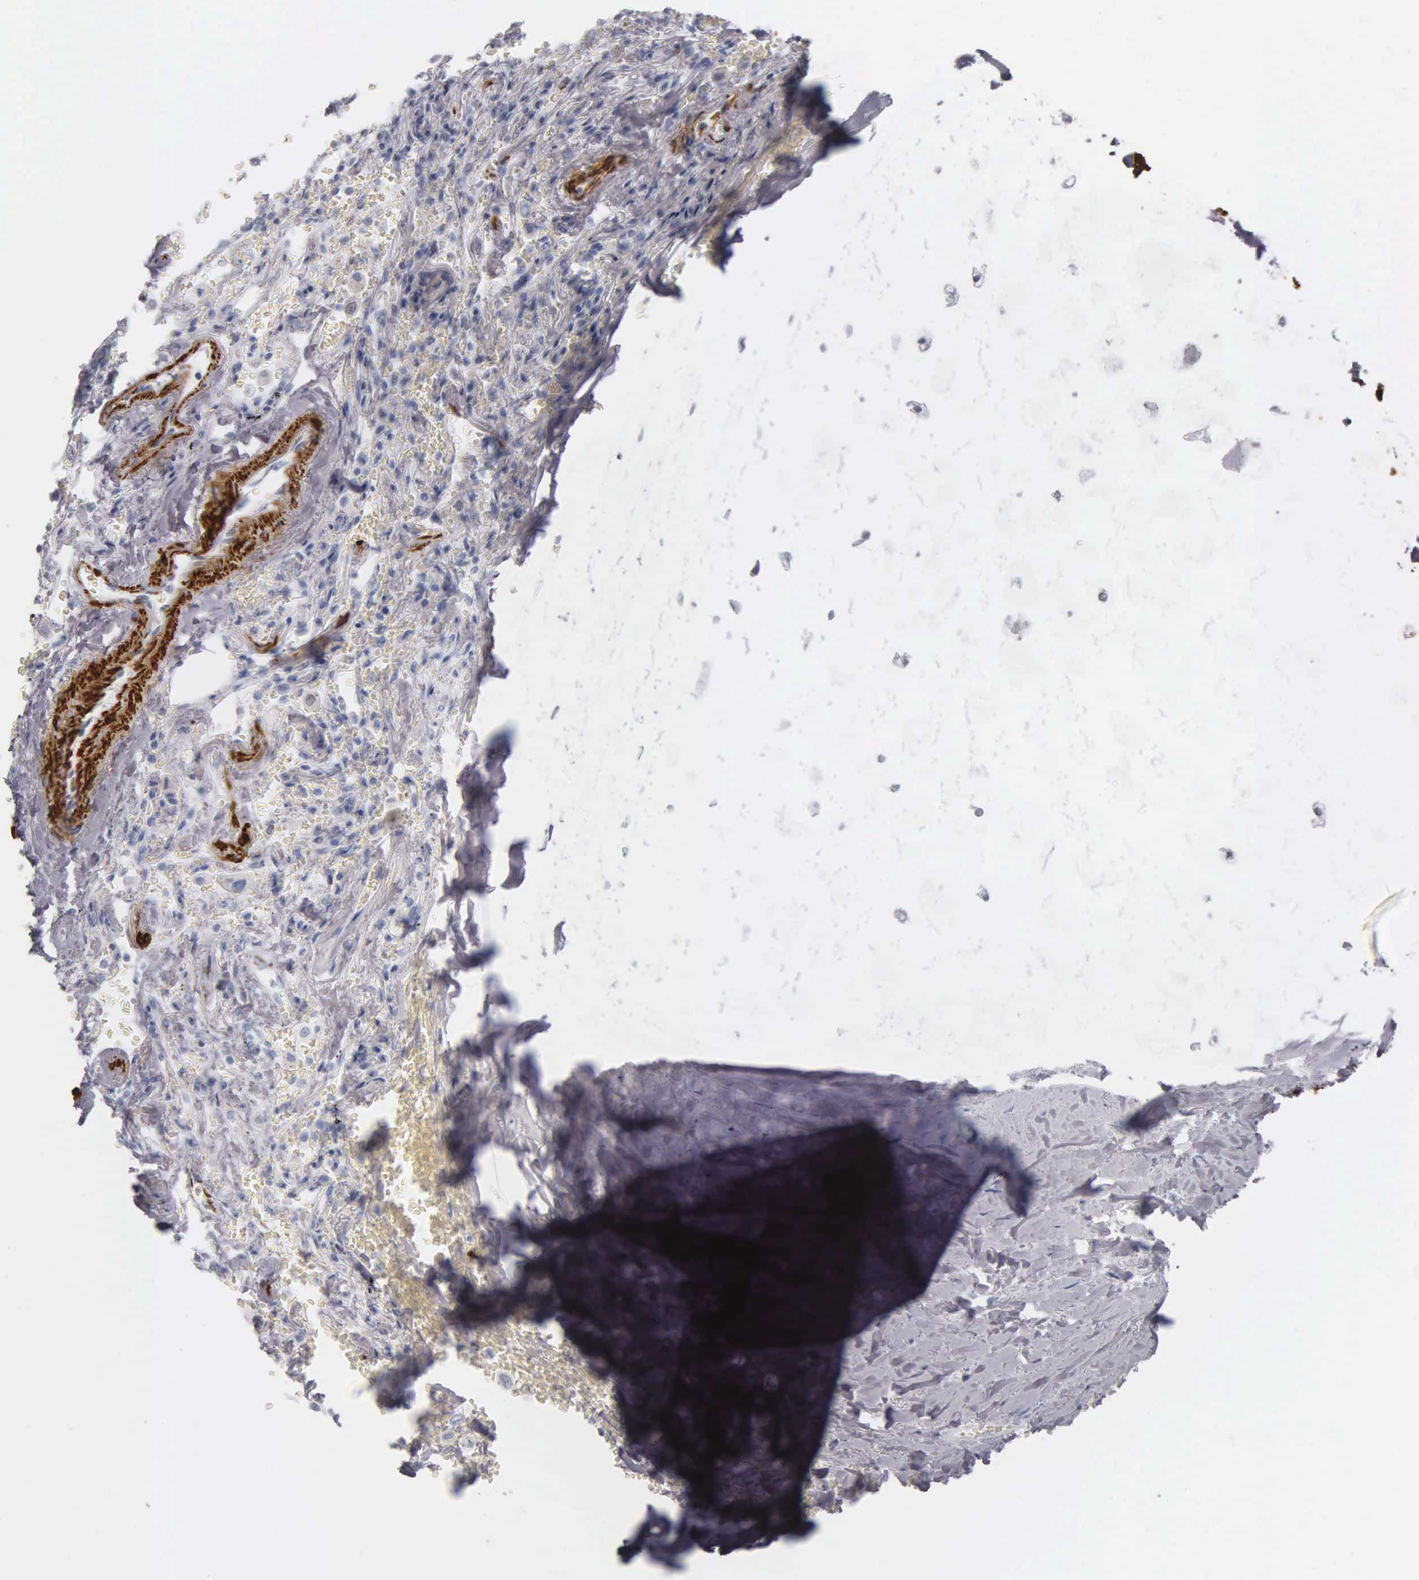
{"staining": {"intensity": "negative", "quantity": "none", "location": "none"}, "tissue": "bronchus", "cell_type": "Respiratory epithelial cells", "image_type": "normal", "snomed": [{"axis": "morphology", "description": "Normal tissue, NOS"}, {"axis": "topography", "description": "Cartilage tissue"}, {"axis": "topography", "description": "Lung"}], "caption": "Immunohistochemistry image of benign bronchus stained for a protein (brown), which demonstrates no positivity in respiratory epithelial cells.", "gene": "DES", "patient": {"sex": "male", "age": 65}}